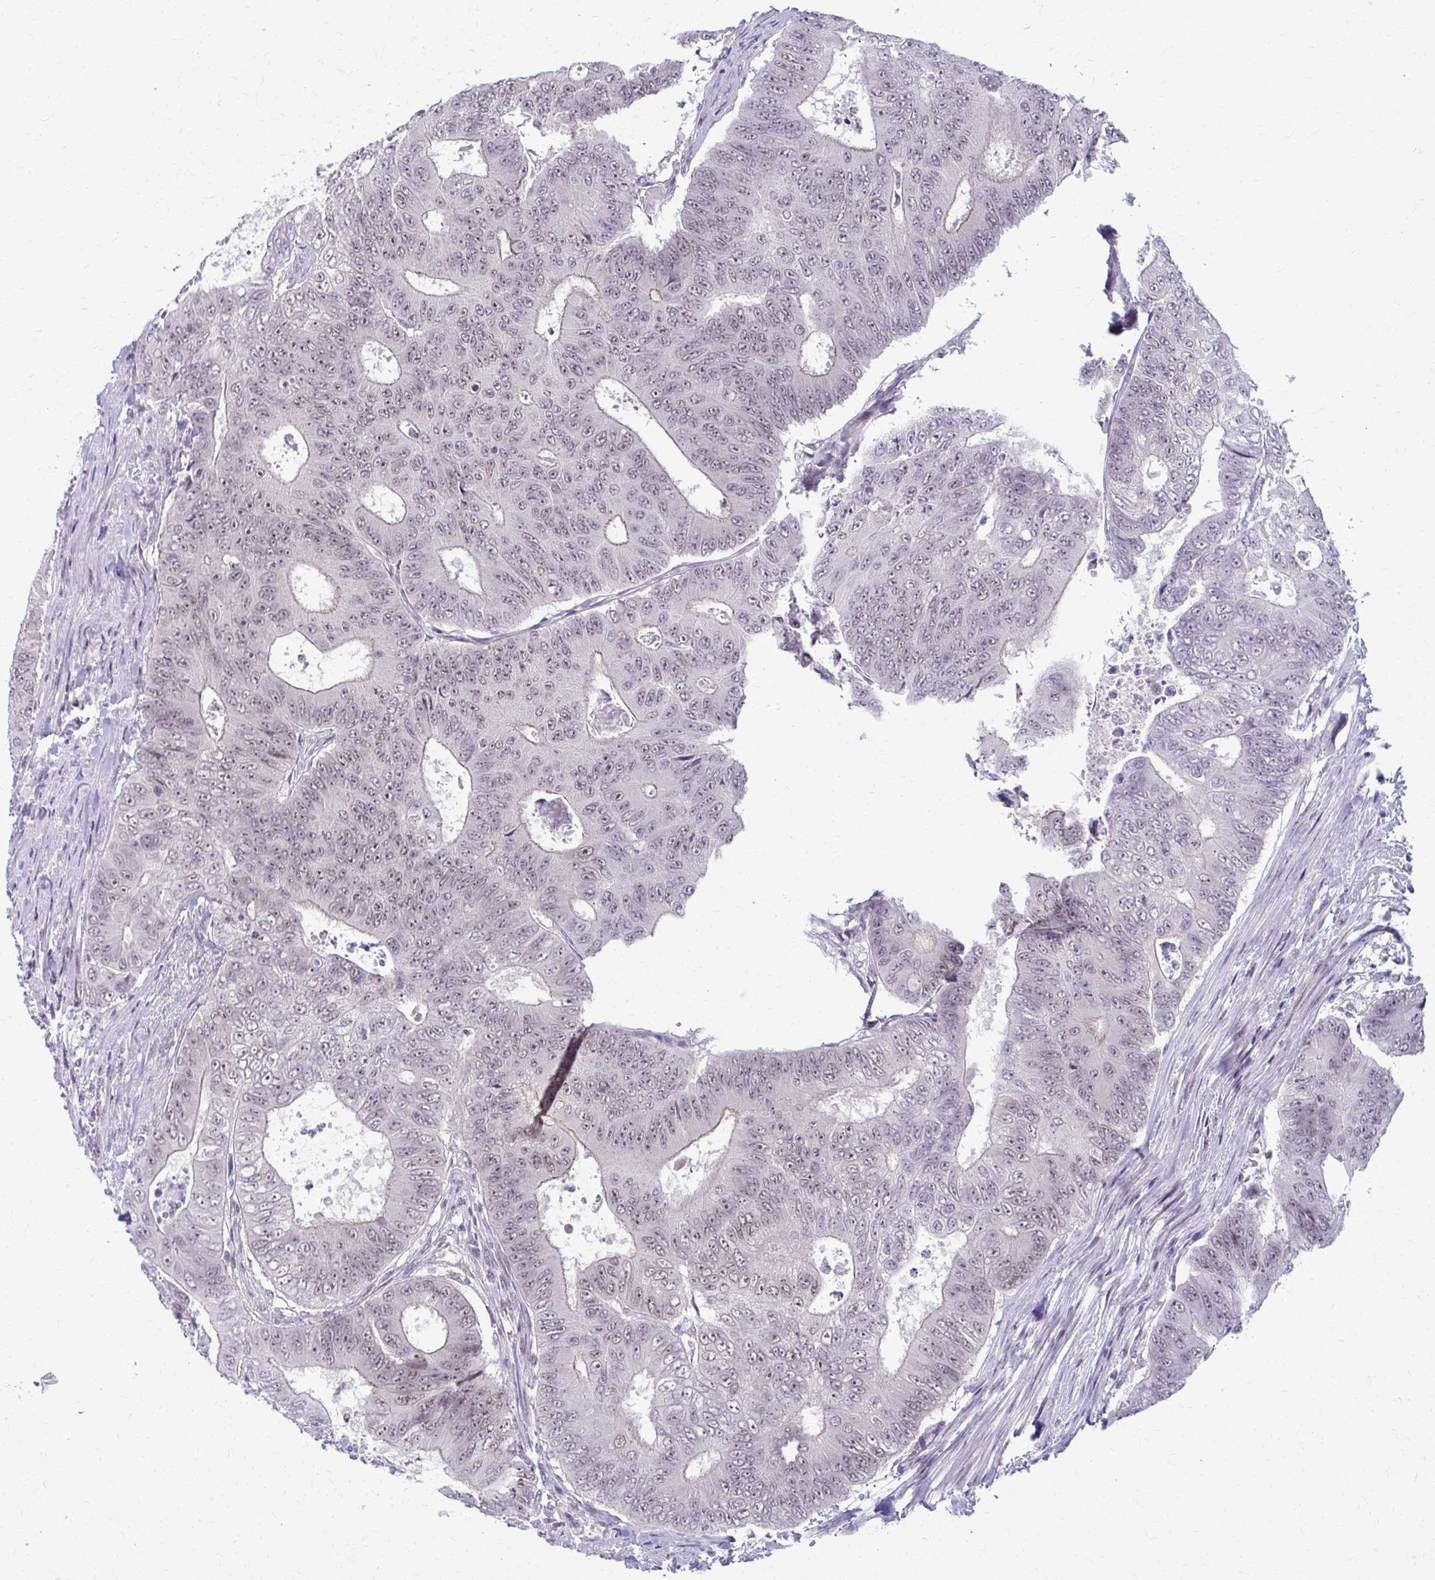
{"staining": {"intensity": "weak", "quantity": "25%-75%", "location": "nuclear"}, "tissue": "colorectal cancer", "cell_type": "Tumor cells", "image_type": "cancer", "snomed": [{"axis": "morphology", "description": "Adenocarcinoma, NOS"}, {"axis": "topography", "description": "Colon"}], "caption": "Adenocarcinoma (colorectal) tissue displays weak nuclear expression in about 25%-75% of tumor cells, visualized by immunohistochemistry.", "gene": "MAF1", "patient": {"sex": "female", "age": 48}}